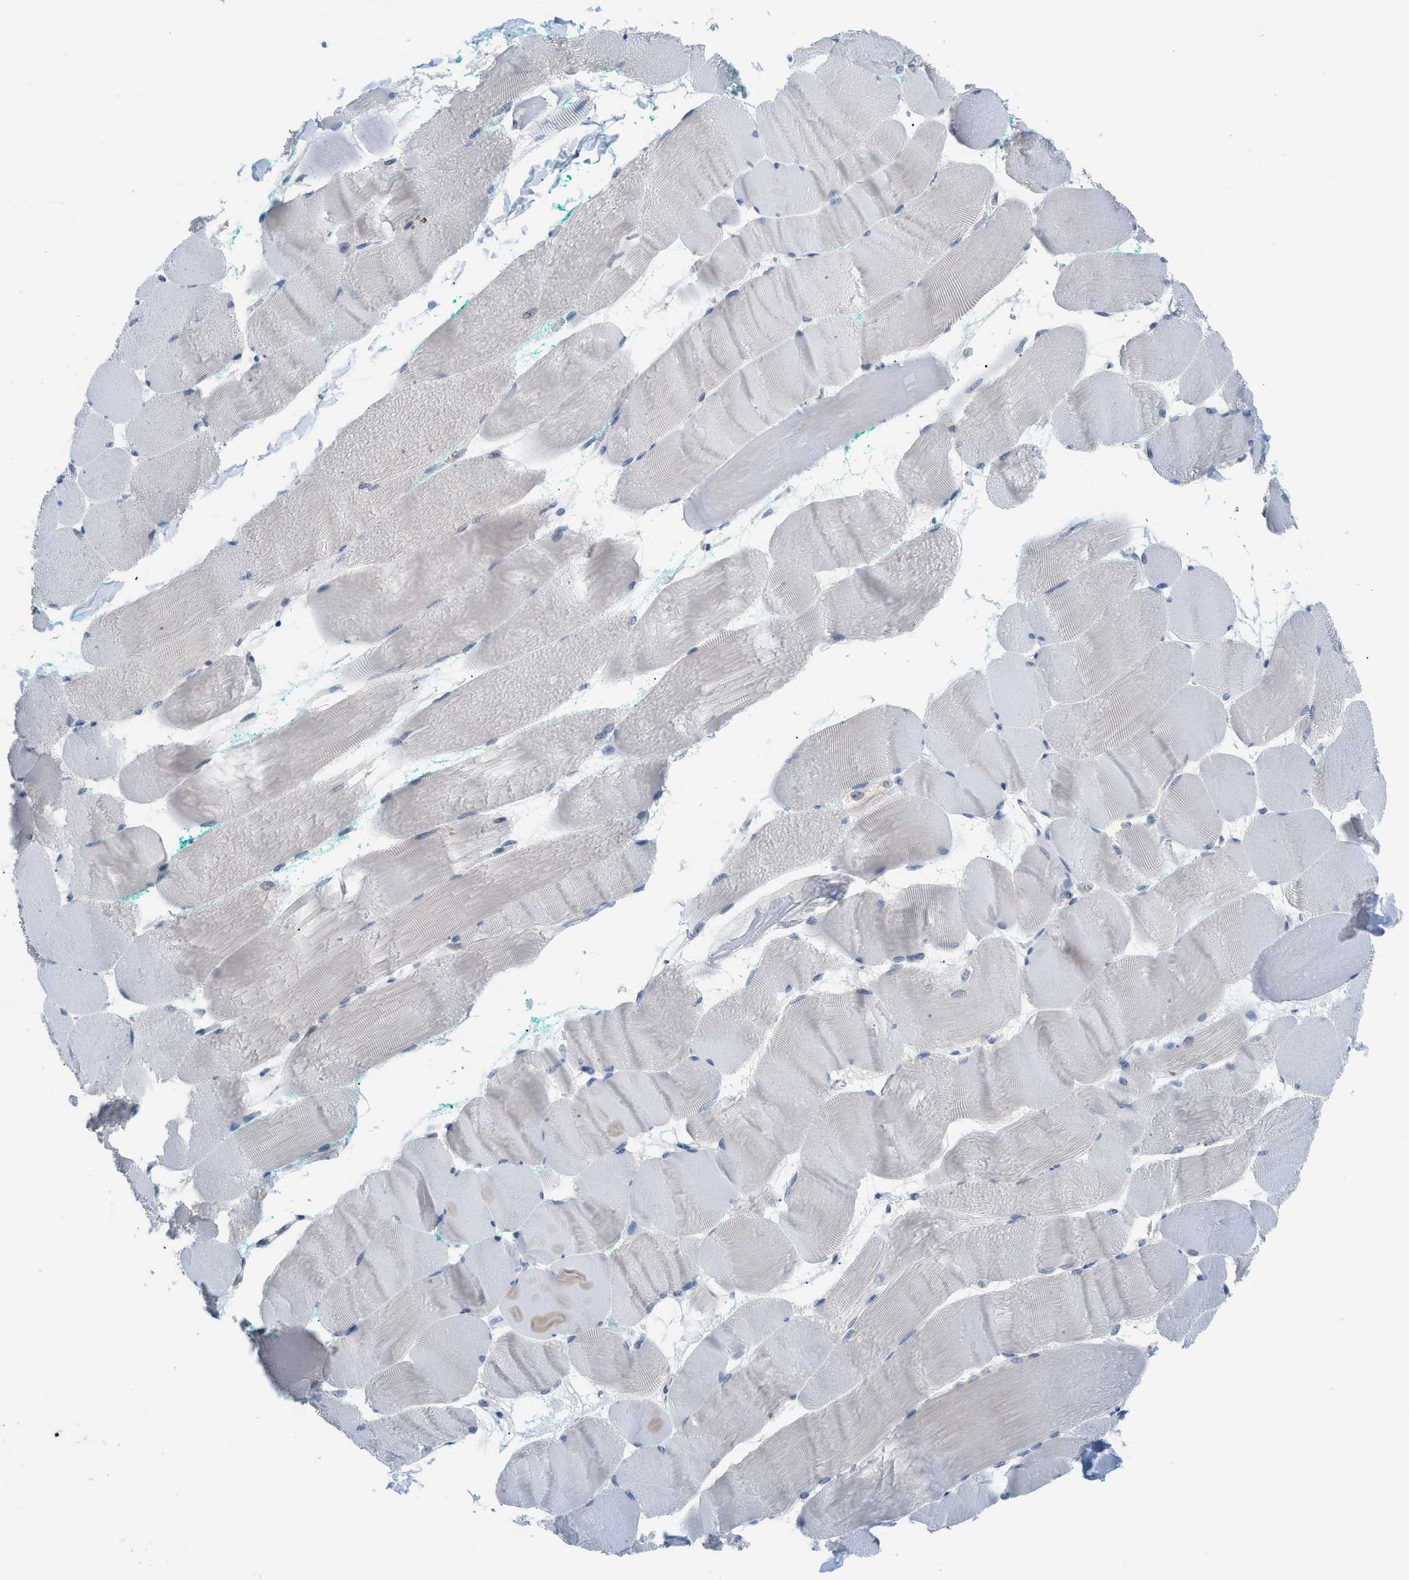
{"staining": {"intensity": "negative", "quantity": "none", "location": "none"}, "tissue": "skeletal muscle", "cell_type": "Myocytes", "image_type": "normal", "snomed": [{"axis": "morphology", "description": "Normal tissue, NOS"}, {"axis": "morphology", "description": "Squamous cell carcinoma, NOS"}, {"axis": "topography", "description": "Skeletal muscle"}], "caption": "Myocytes show no significant expression in unremarkable skeletal muscle. (DAB immunohistochemistry, high magnification).", "gene": "PSAT1", "patient": {"sex": "male", "age": 51}}